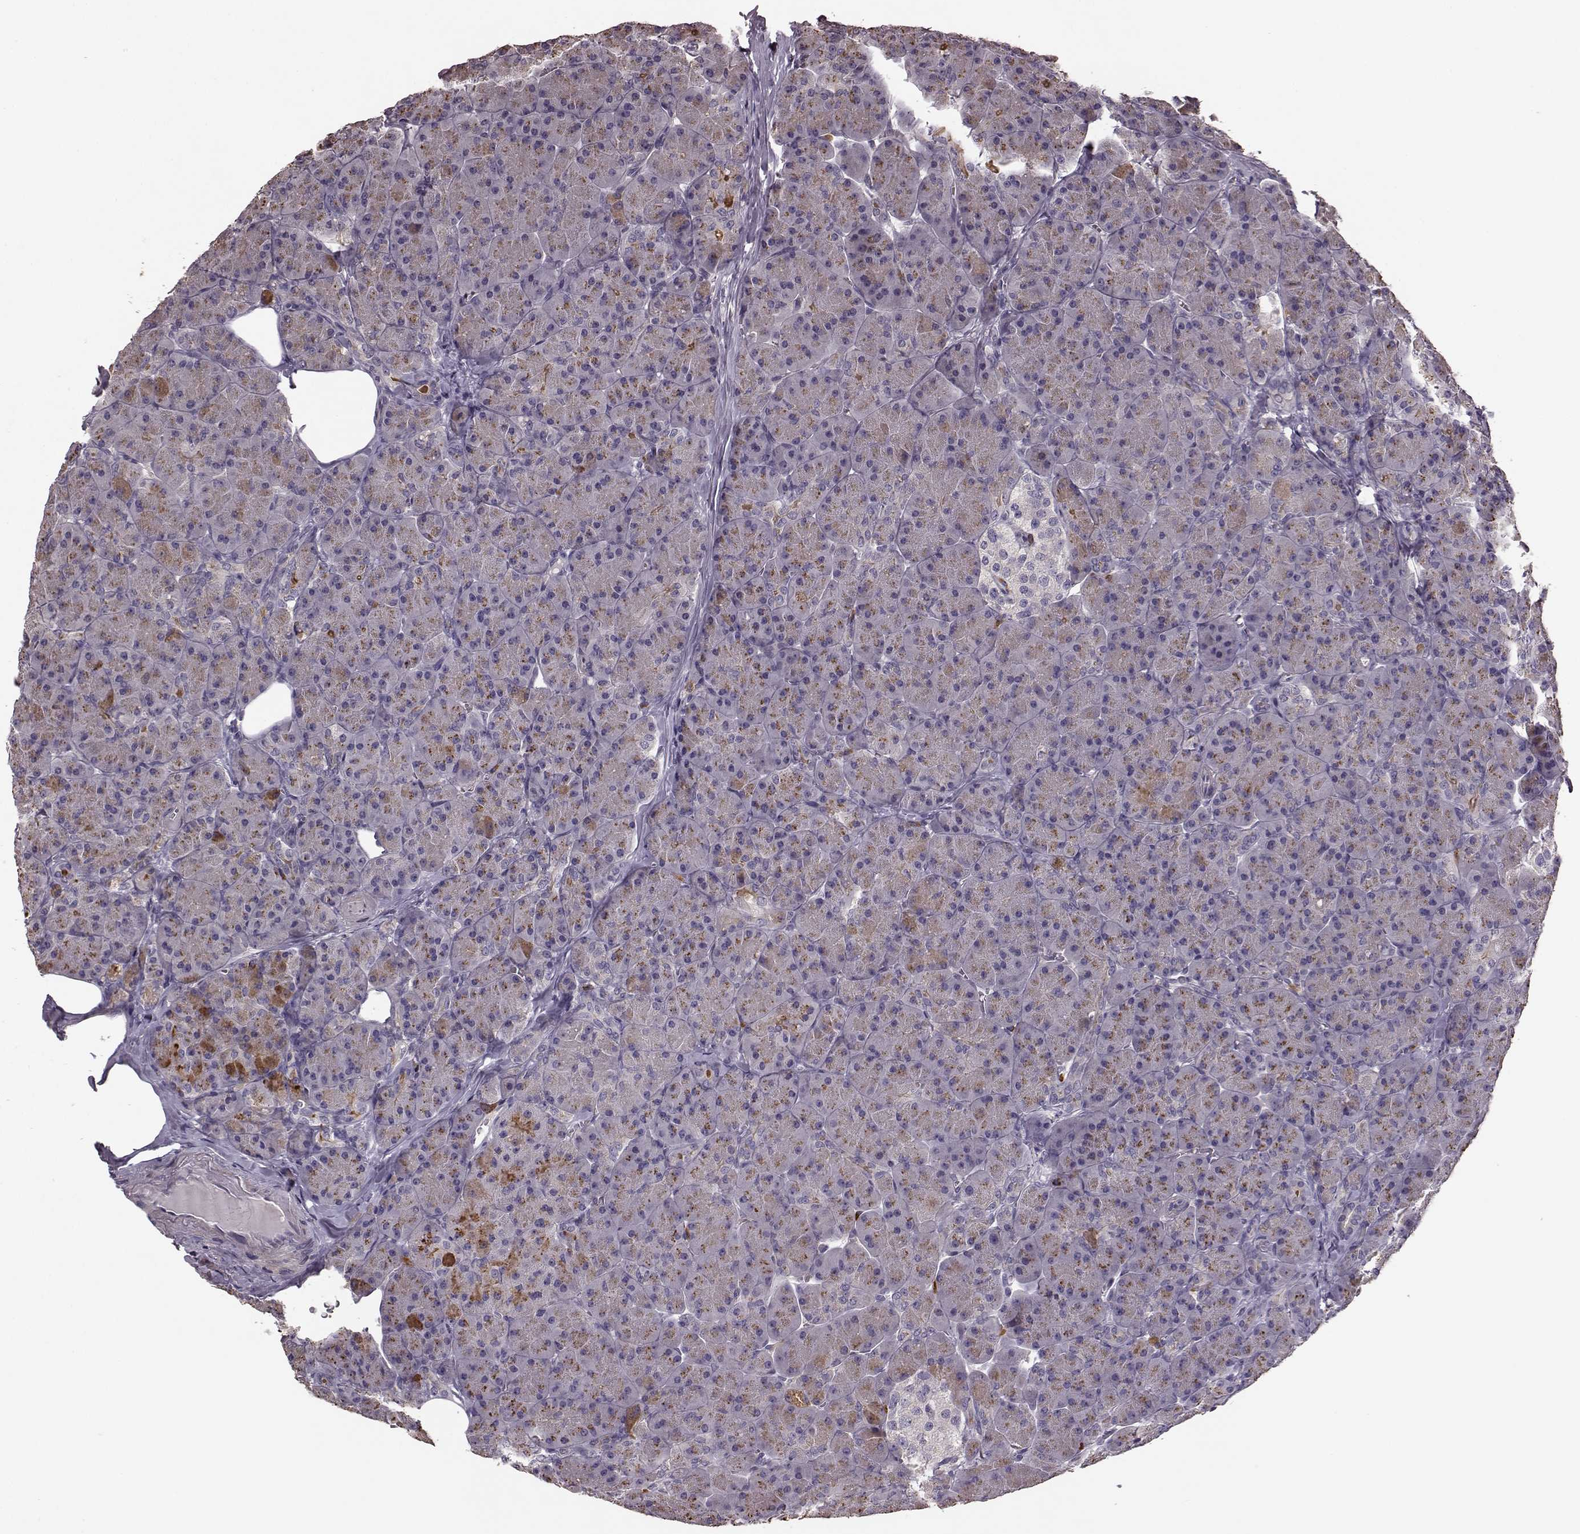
{"staining": {"intensity": "moderate", "quantity": "25%-75%", "location": "cytoplasmic/membranous"}, "tissue": "pancreas", "cell_type": "Exocrine glandular cells", "image_type": "normal", "snomed": [{"axis": "morphology", "description": "Normal tissue, NOS"}, {"axis": "topography", "description": "Pancreas"}], "caption": "High-magnification brightfield microscopy of benign pancreas stained with DAB (3,3'-diaminobenzidine) (brown) and counterstained with hematoxylin (blue). exocrine glandular cells exhibit moderate cytoplasmic/membranous staining is present in about25%-75% of cells. (IHC, brightfield microscopy, high magnification).", "gene": "SLC52A3", "patient": {"sex": "male", "age": 57}}